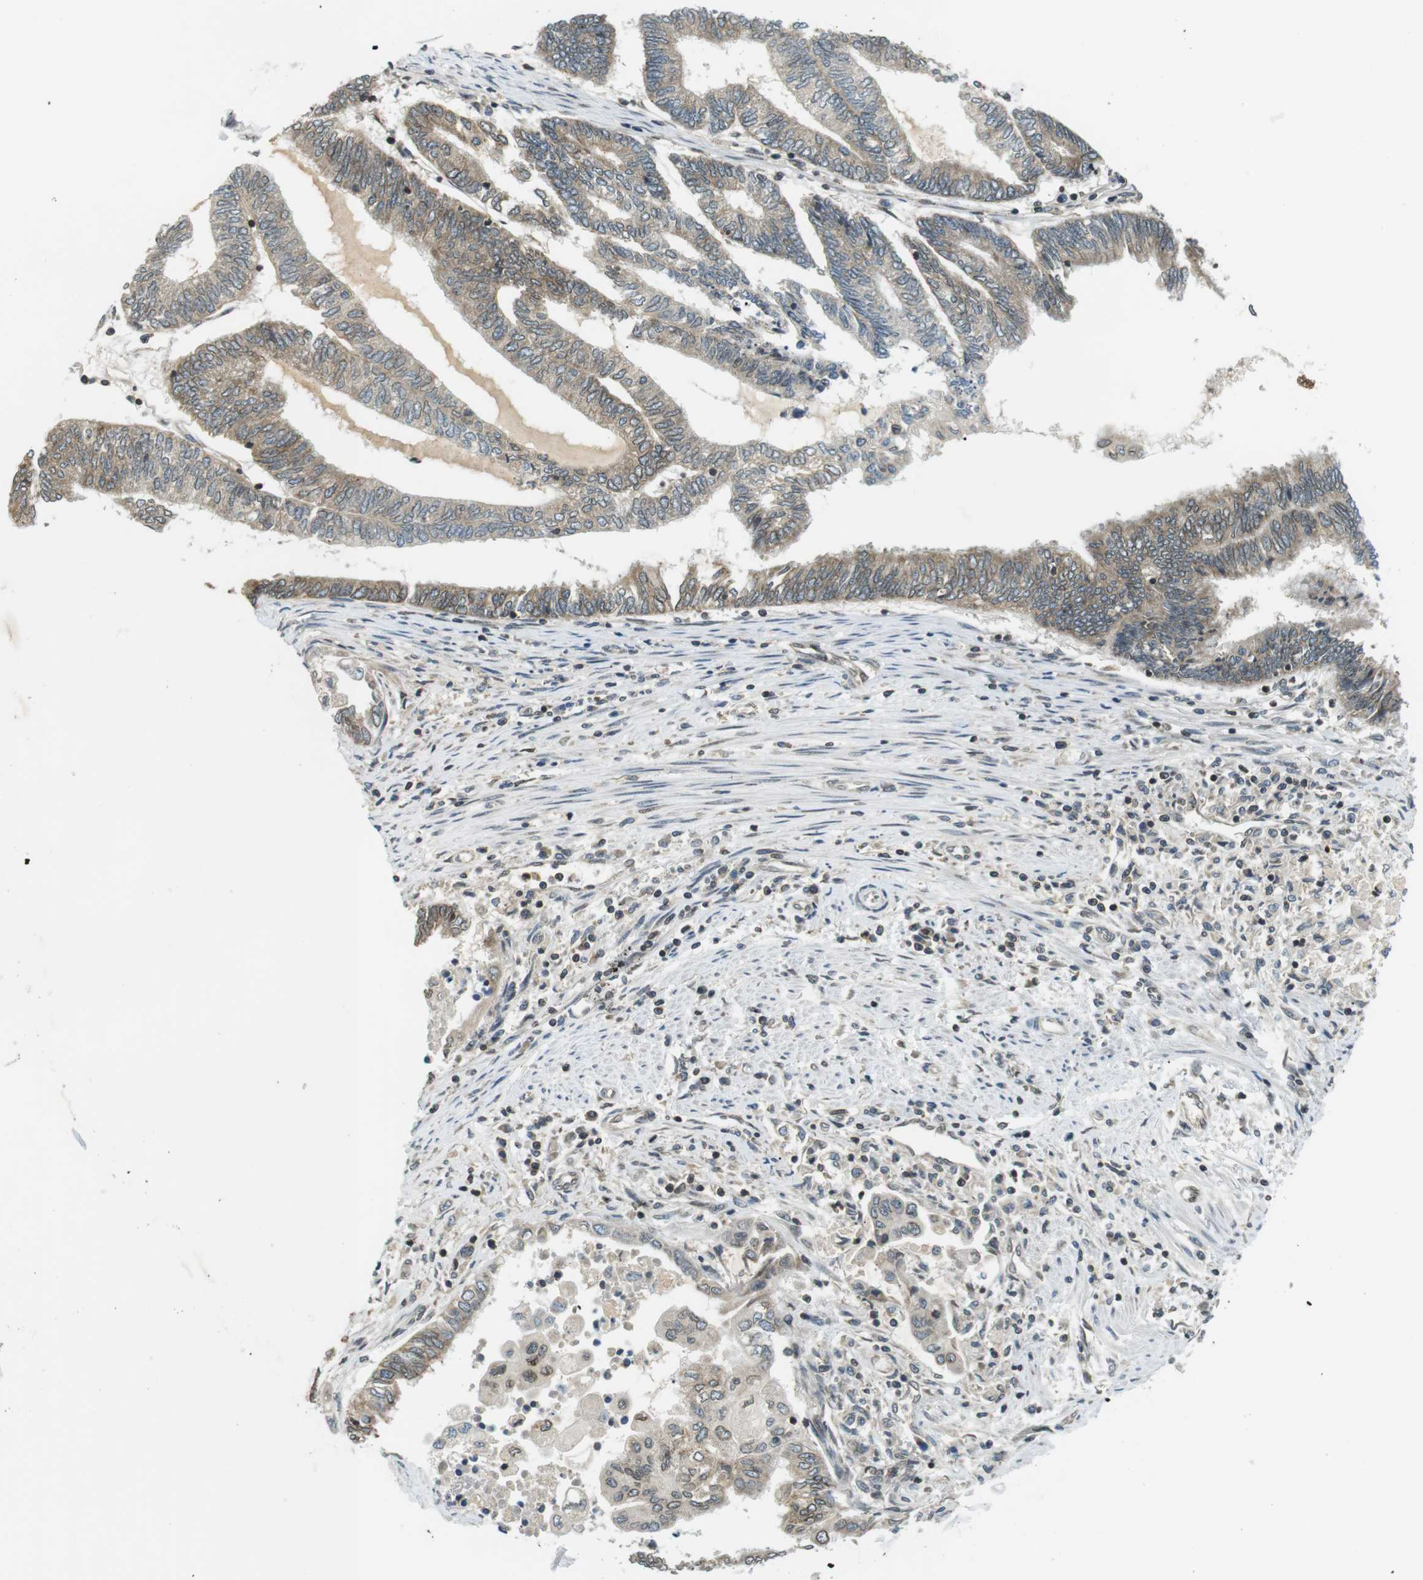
{"staining": {"intensity": "moderate", "quantity": "<25%", "location": "cytoplasmic/membranous"}, "tissue": "endometrial cancer", "cell_type": "Tumor cells", "image_type": "cancer", "snomed": [{"axis": "morphology", "description": "Adenocarcinoma, NOS"}, {"axis": "topography", "description": "Uterus"}, {"axis": "topography", "description": "Endometrium"}], "caption": "A brown stain shows moderate cytoplasmic/membranous staining of a protein in human endometrial cancer tumor cells. The protein of interest is shown in brown color, while the nuclei are stained blue.", "gene": "TMX4", "patient": {"sex": "female", "age": 70}}